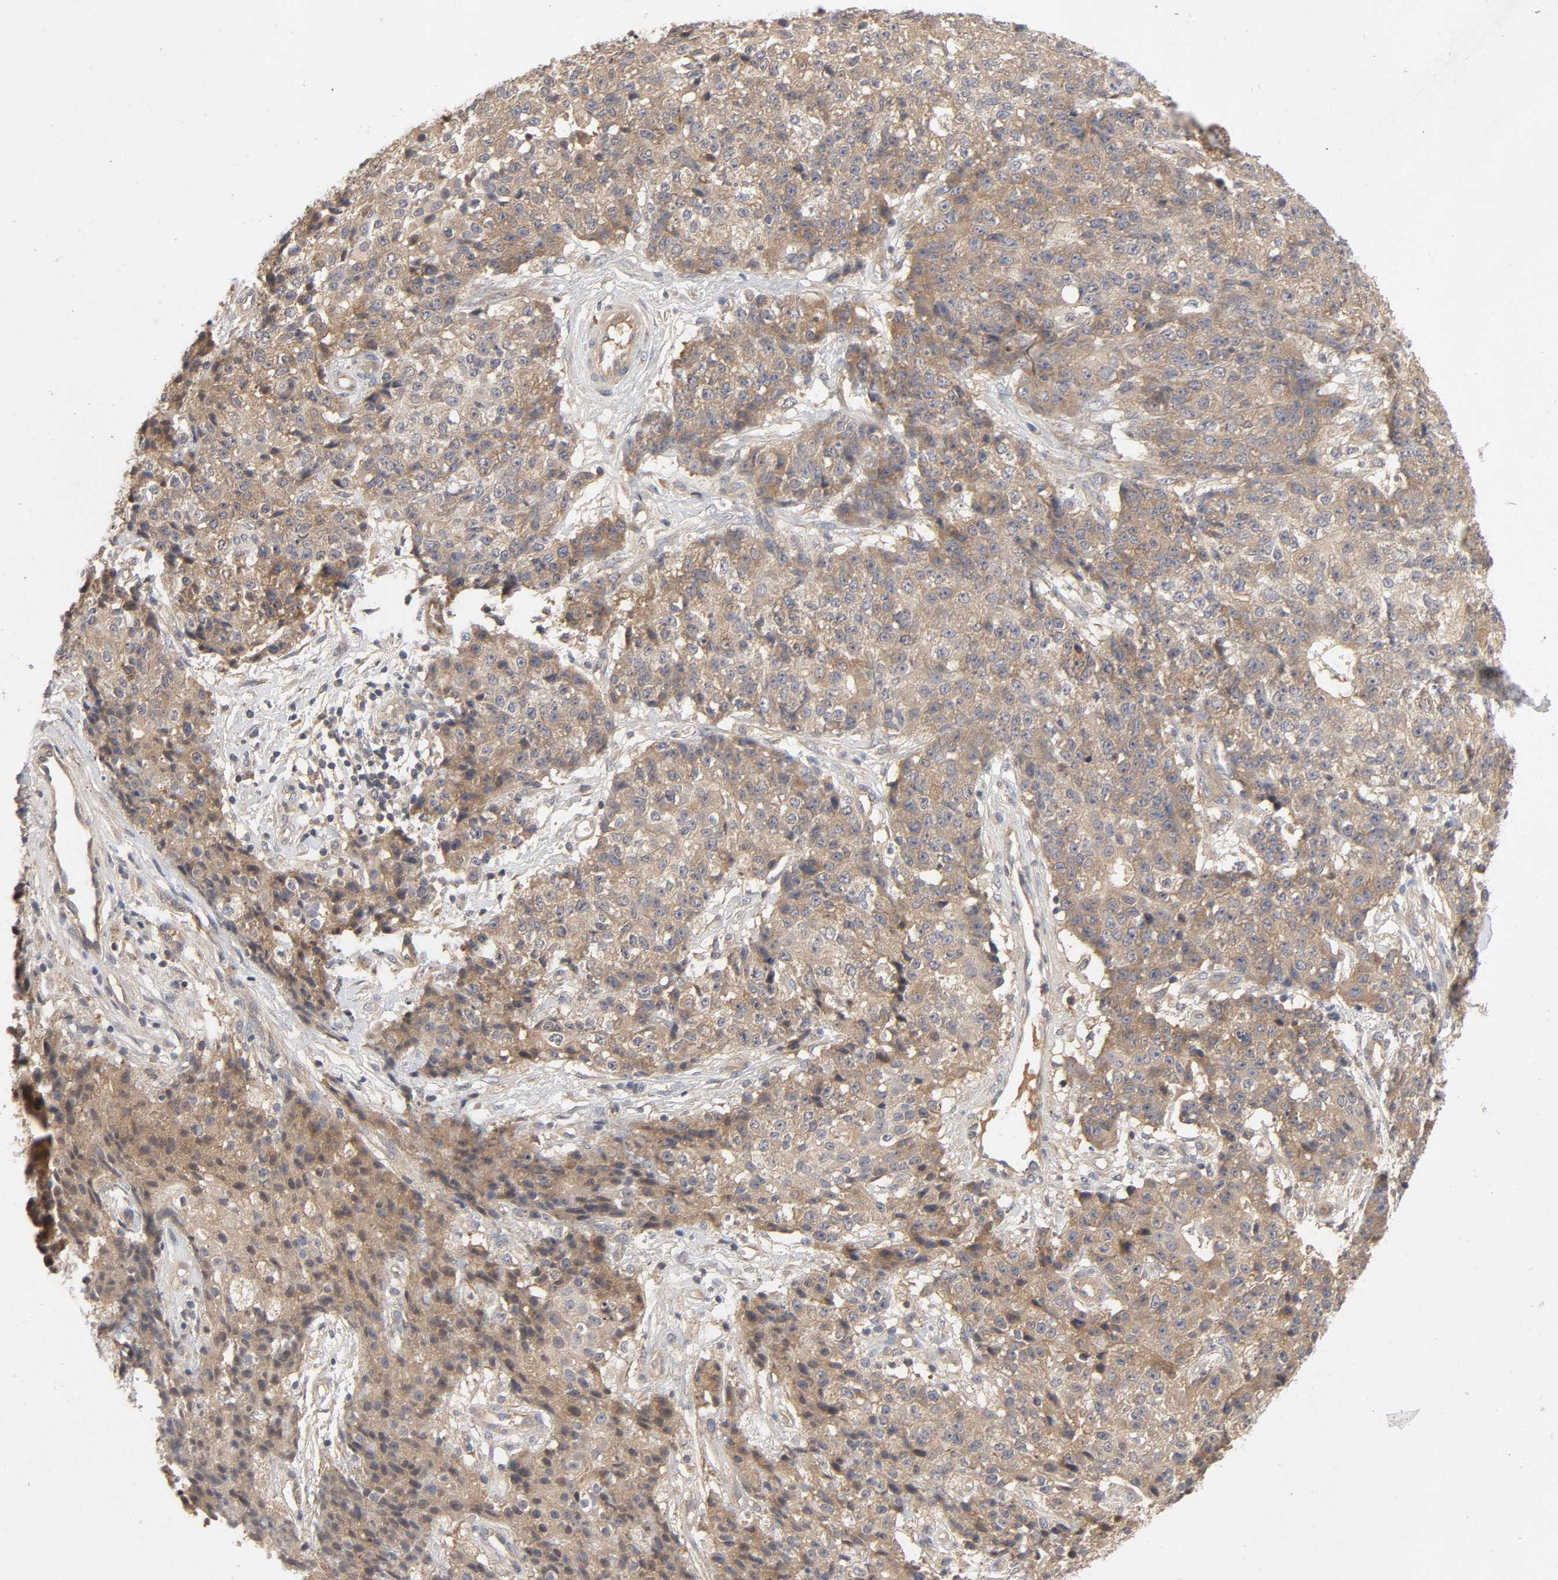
{"staining": {"intensity": "moderate", "quantity": ">75%", "location": "cytoplasmic/membranous"}, "tissue": "ovarian cancer", "cell_type": "Tumor cells", "image_type": "cancer", "snomed": [{"axis": "morphology", "description": "Carcinoma, endometroid"}, {"axis": "topography", "description": "Ovary"}], "caption": "Immunohistochemical staining of human ovarian cancer demonstrates moderate cytoplasmic/membranous protein expression in about >75% of tumor cells.", "gene": "CPB2", "patient": {"sex": "female", "age": 42}}